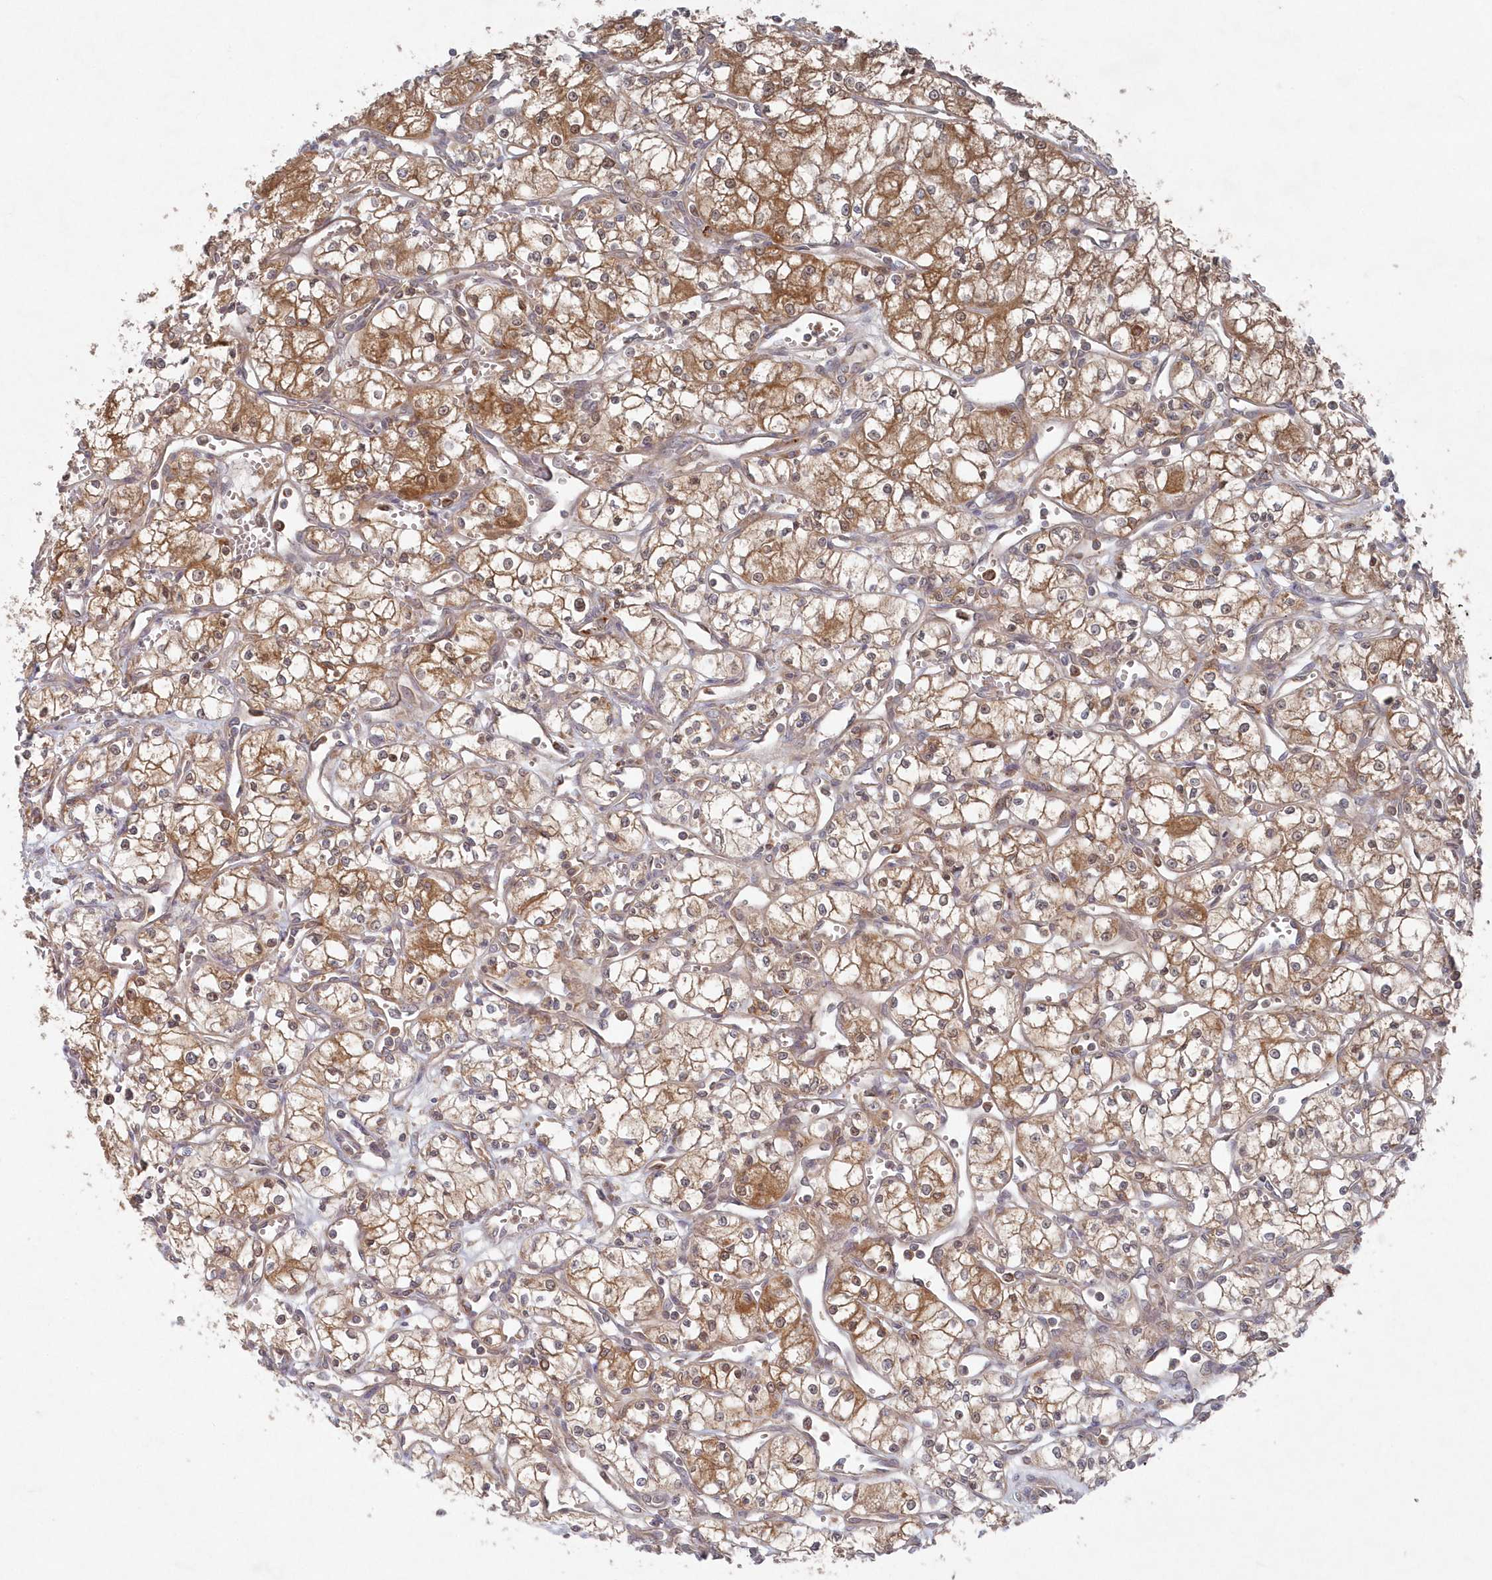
{"staining": {"intensity": "moderate", "quantity": ">75%", "location": "cytoplasmic/membranous"}, "tissue": "renal cancer", "cell_type": "Tumor cells", "image_type": "cancer", "snomed": [{"axis": "morphology", "description": "Adenocarcinoma, NOS"}, {"axis": "topography", "description": "Kidney"}], "caption": "Moderate cytoplasmic/membranous staining is seen in about >75% of tumor cells in renal cancer.", "gene": "ASNSD1", "patient": {"sex": "male", "age": 59}}